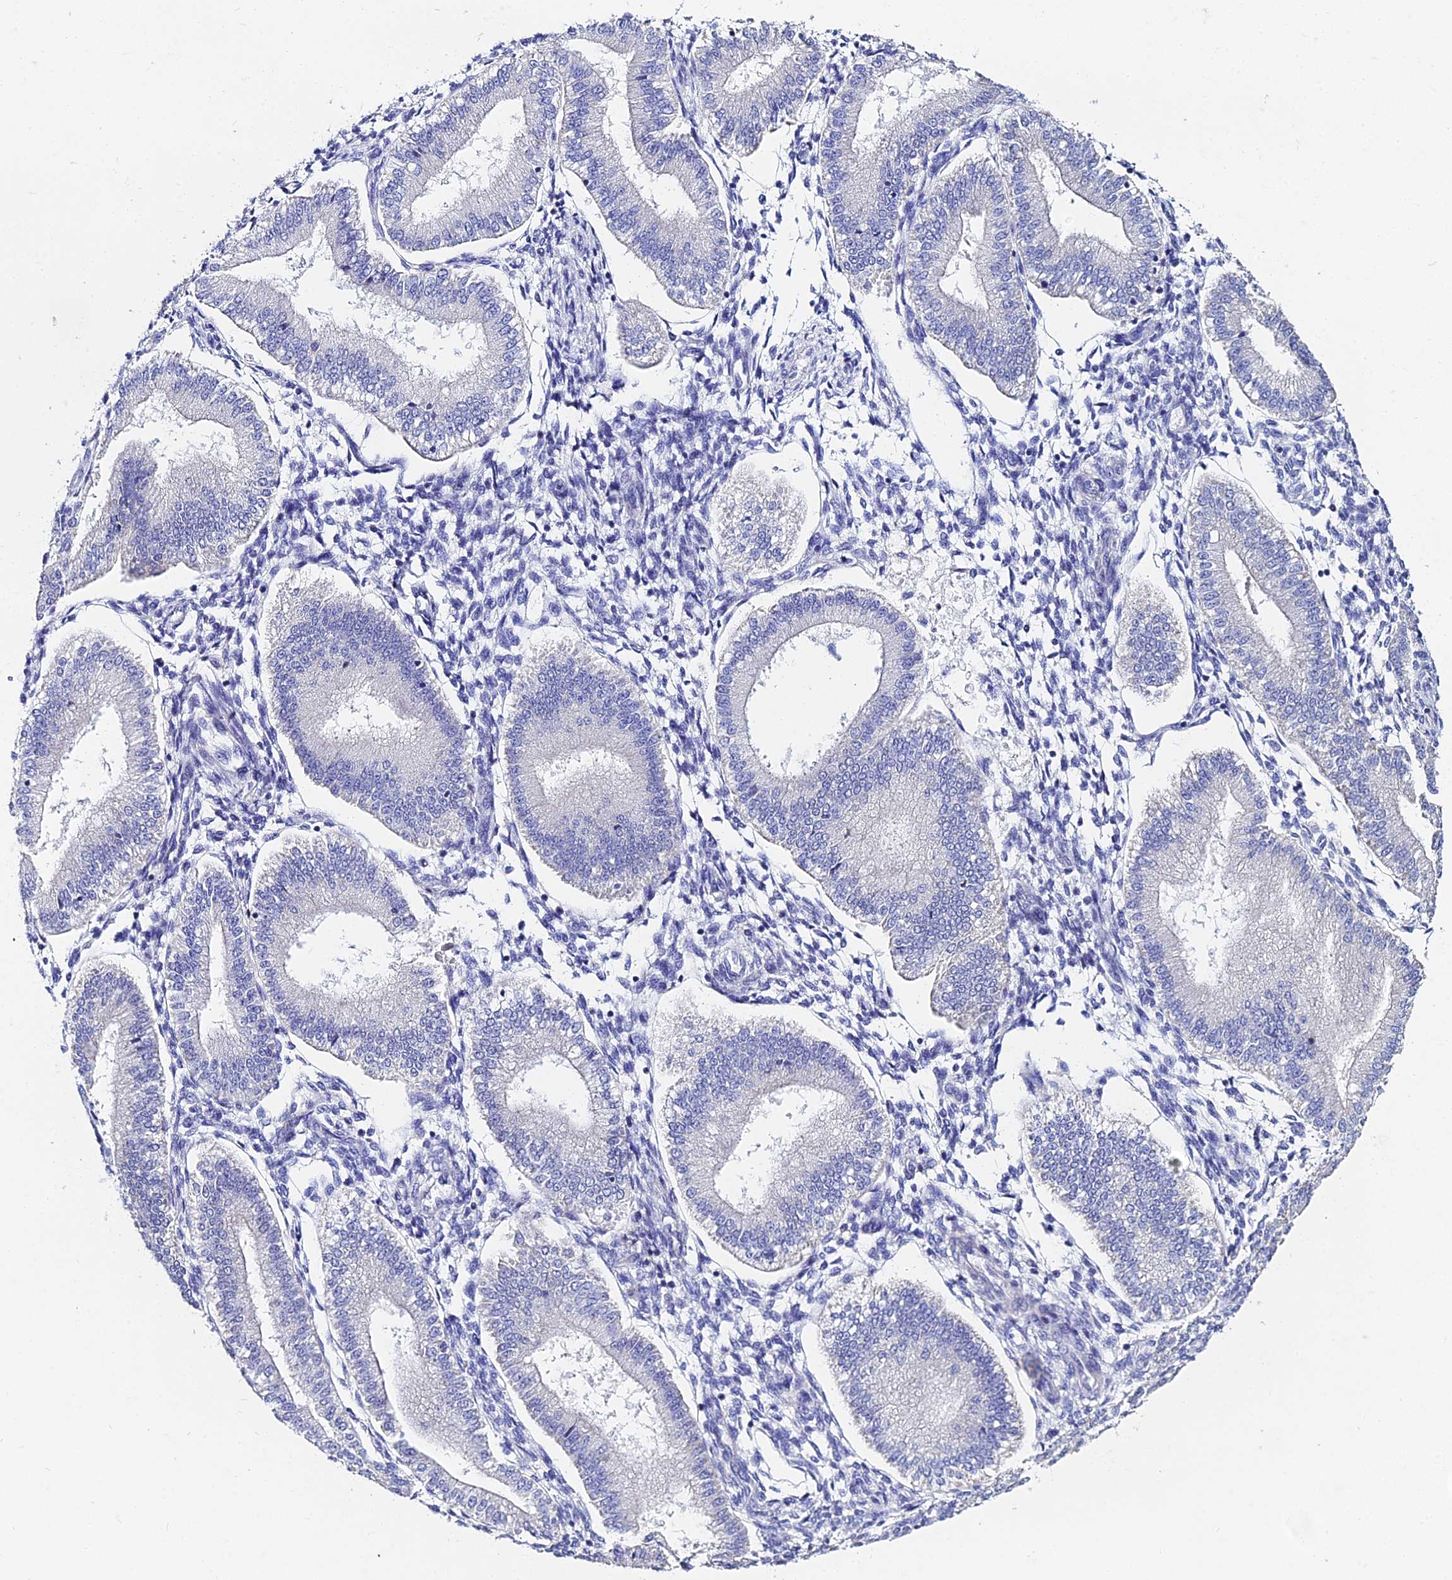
{"staining": {"intensity": "negative", "quantity": "none", "location": "none"}, "tissue": "endometrium", "cell_type": "Cells in endometrial stroma", "image_type": "normal", "snomed": [{"axis": "morphology", "description": "Normal tissue, NOS"}, {"axis": "topography", "description": "Endometrium"}], "caption": "Immunohistochemistry (IHC) image of normal endometrium stained for a protein (brown), which demonstrates no expression in cells in endometrial stroma.", "gene": "OCM2", "patient": {"sex": "female", "age": 39}}